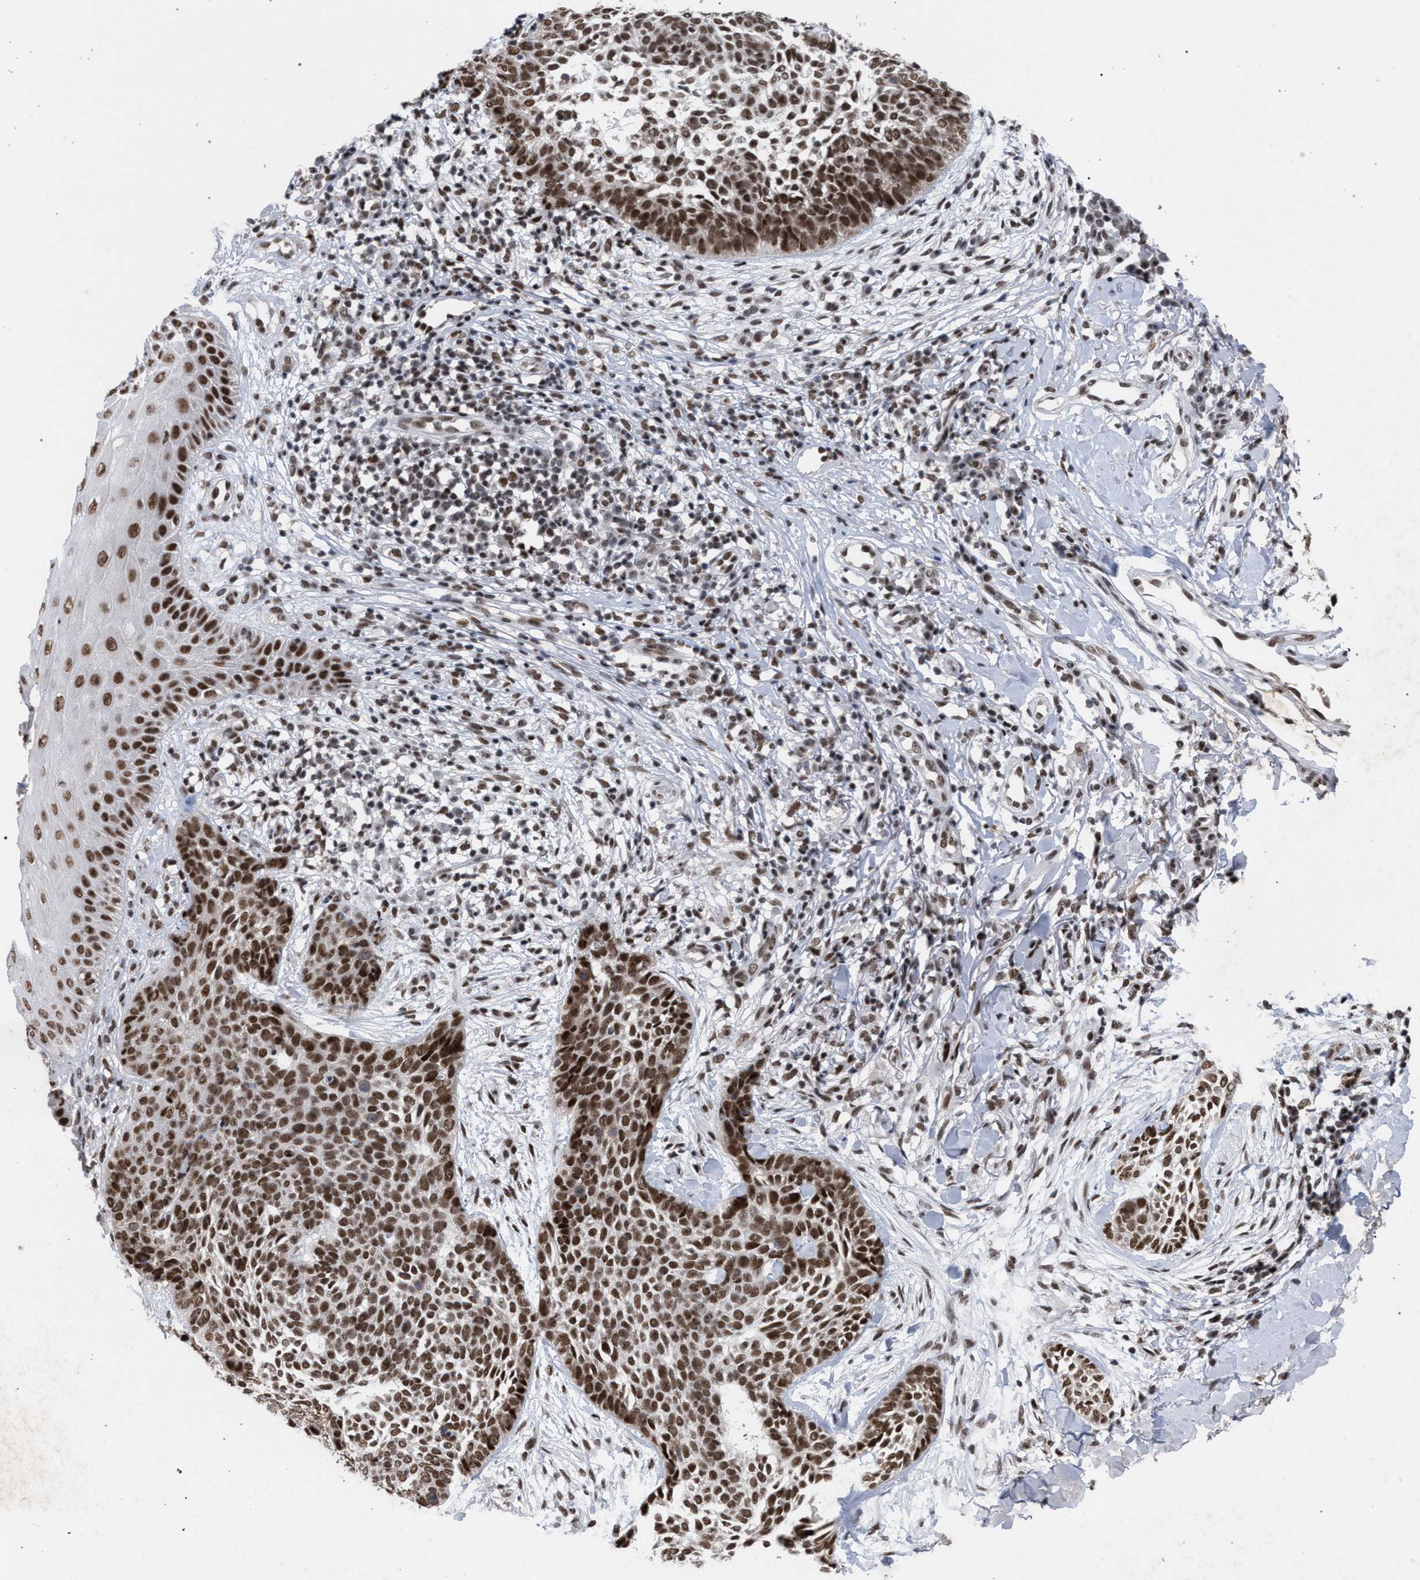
{"staining": {"intensity": "moderate", "quantity": ">75%", "location": "nuclear"}, "tissue": "skin cancer", "cell_type": "Tumor cells", "image_type": "cancer", "snomed": [{"axis": "morphology", "description": "Normal tissue, NOS"}, {"axis": "morphology", "description": "Basal cell carcinoma"}, {"axis": "topography", "description": "Skin"}], "caption": "Skin cancer (basal cell carcinoma) was stained to show a protein in brown. There is medium levels of moderate nuclear positivity in about >75% of tumor cells.", "gene": "SCAF4", "patient": {"sex": "male", "age": 67}}